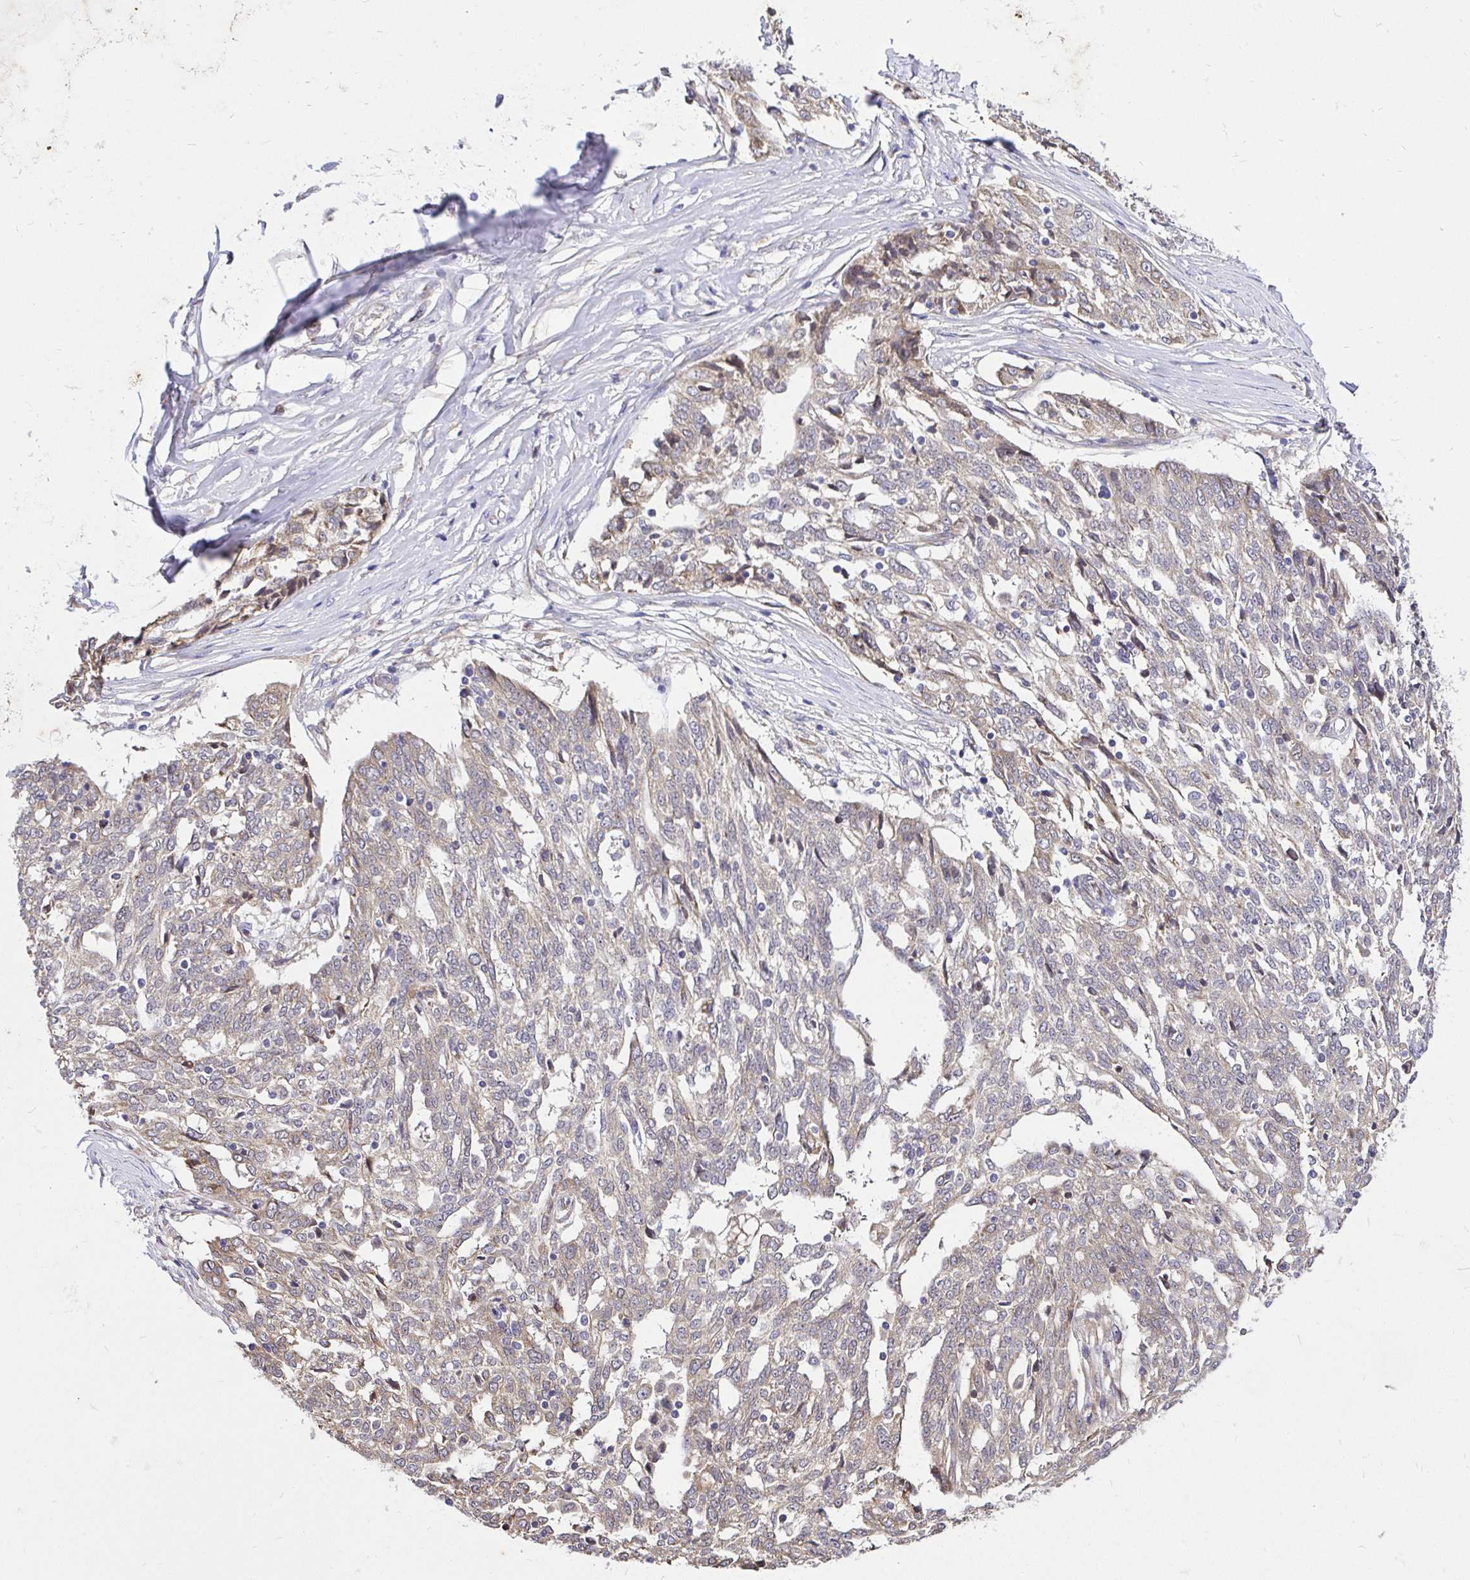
{"staining": {"intensity": "moderate", "quantity": "<25%", "location": "cytoplasmic/membranous"}, "tissue": "ovarian cancer", "cell_type": "Tumor cells", "image_type": "cancer", "snomed": [{"axis": "morphology", "description": "Cystadenocarcinoma, serous, NOS"}, {"axis": "topography", "description": "Ovary"}], "caption": "Tumor cells exhibit moderate cytoplasmic/membranous staining in approximately <25% of cells in serous cystadenocarcinoma (ovarian). (Brightfield microscopy of DAB IHC at high magnification).", "gene": "CCDC122", "patient": {"sex": "female", "age": 67}}